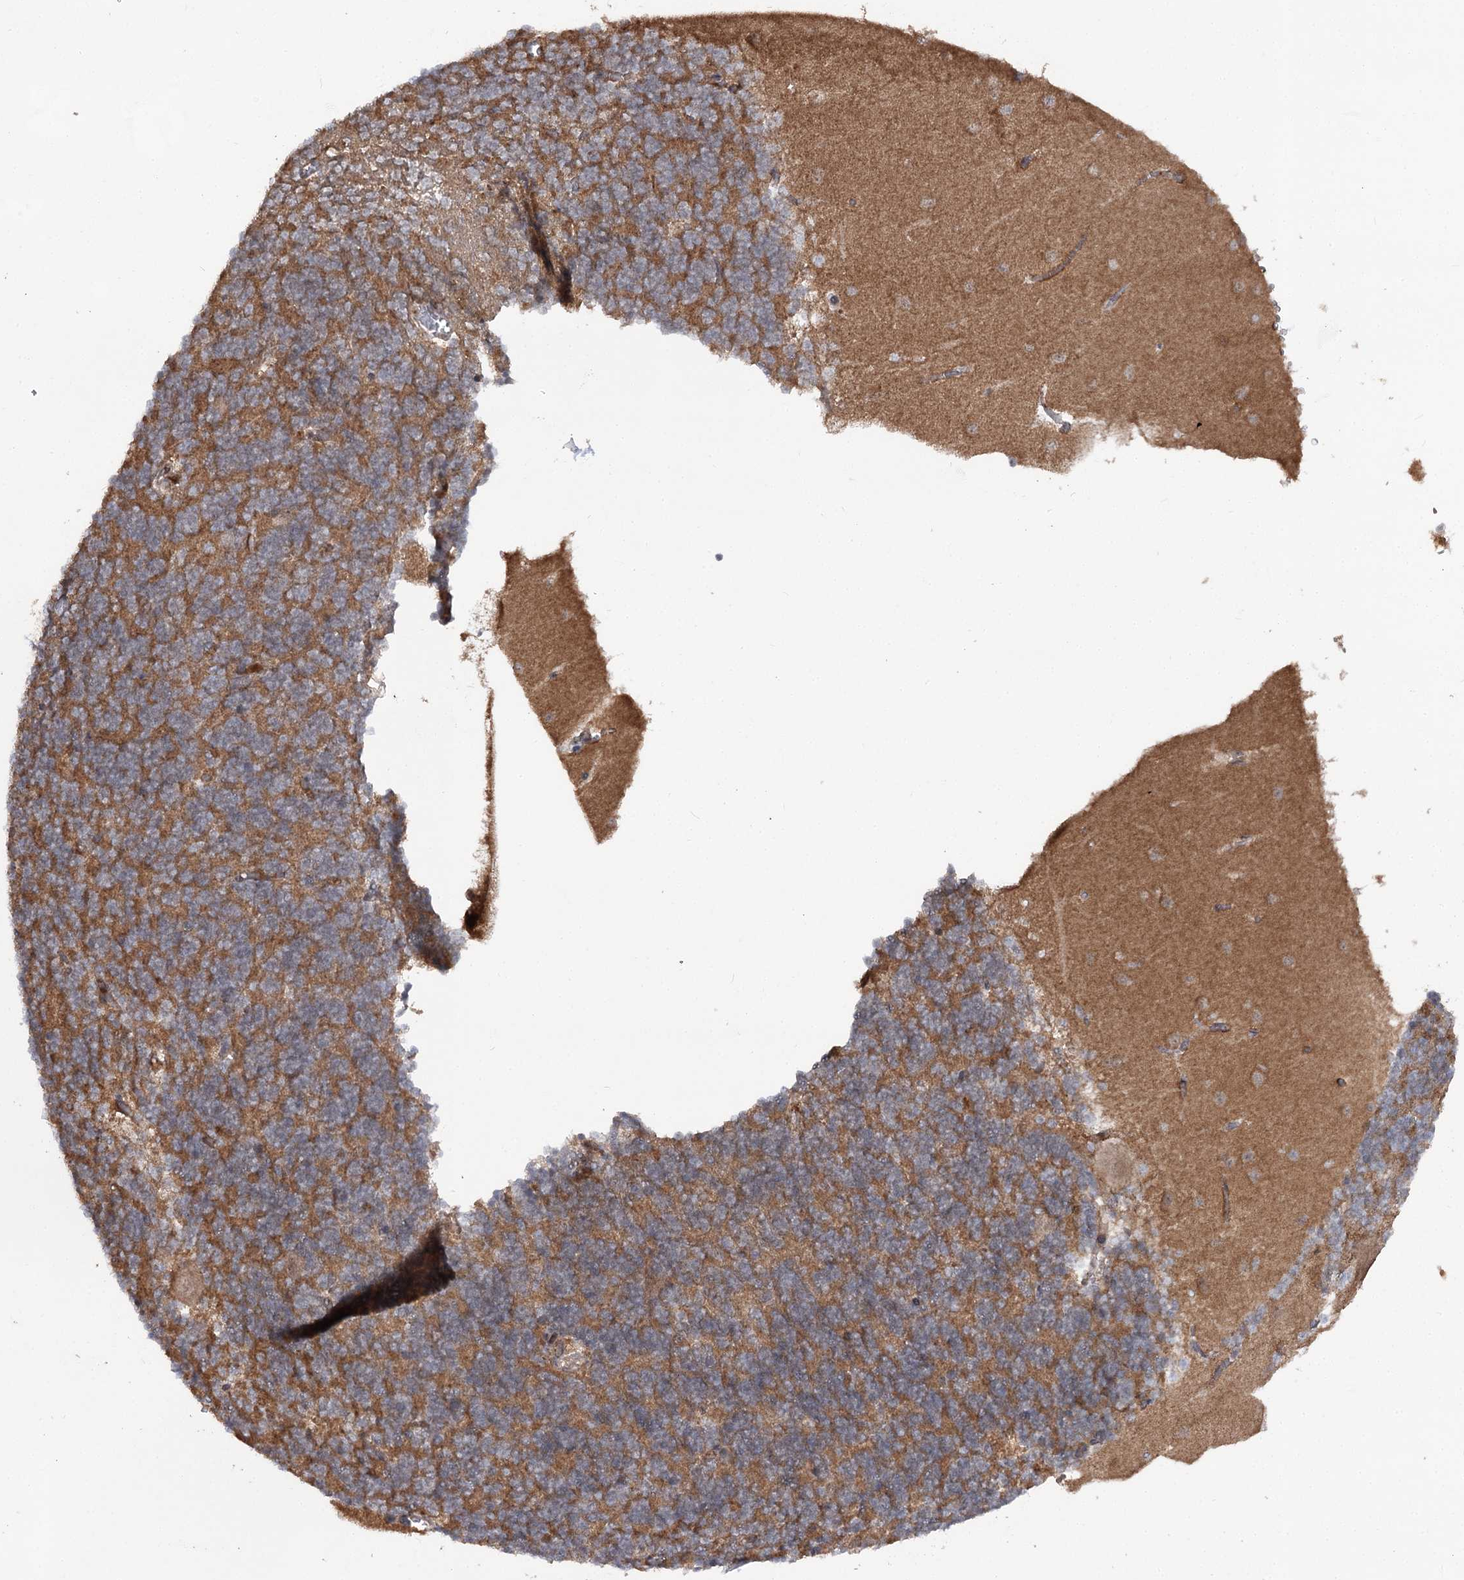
{"staining": {"intensity": "moderate", "quantity": "25%-75%", "location": "cytoplasmic/membranous"}, "tissue": "cerebellum", "cell_type": "Cells in granular layer", "image_type": "normal", "snomed": [{"axis": "morphology", "description": "Normal tissue, NOS"}, {"axis": "topography", "description": "Cerebellum"}], "caption": "Cells in granular layer demonstrate medium levels of moderate cytoplasmic/membranous staining in about 25%-75% of cells in benign cerebellum. The protein is stained brown, and the nuclei are stained in blue (DAB (3,3'-diaminobenzidine) IHC with brightfield microscopy, high magnification).", "gene": "MSANTD2", "patient": {"sex": "male", "age": 37}}